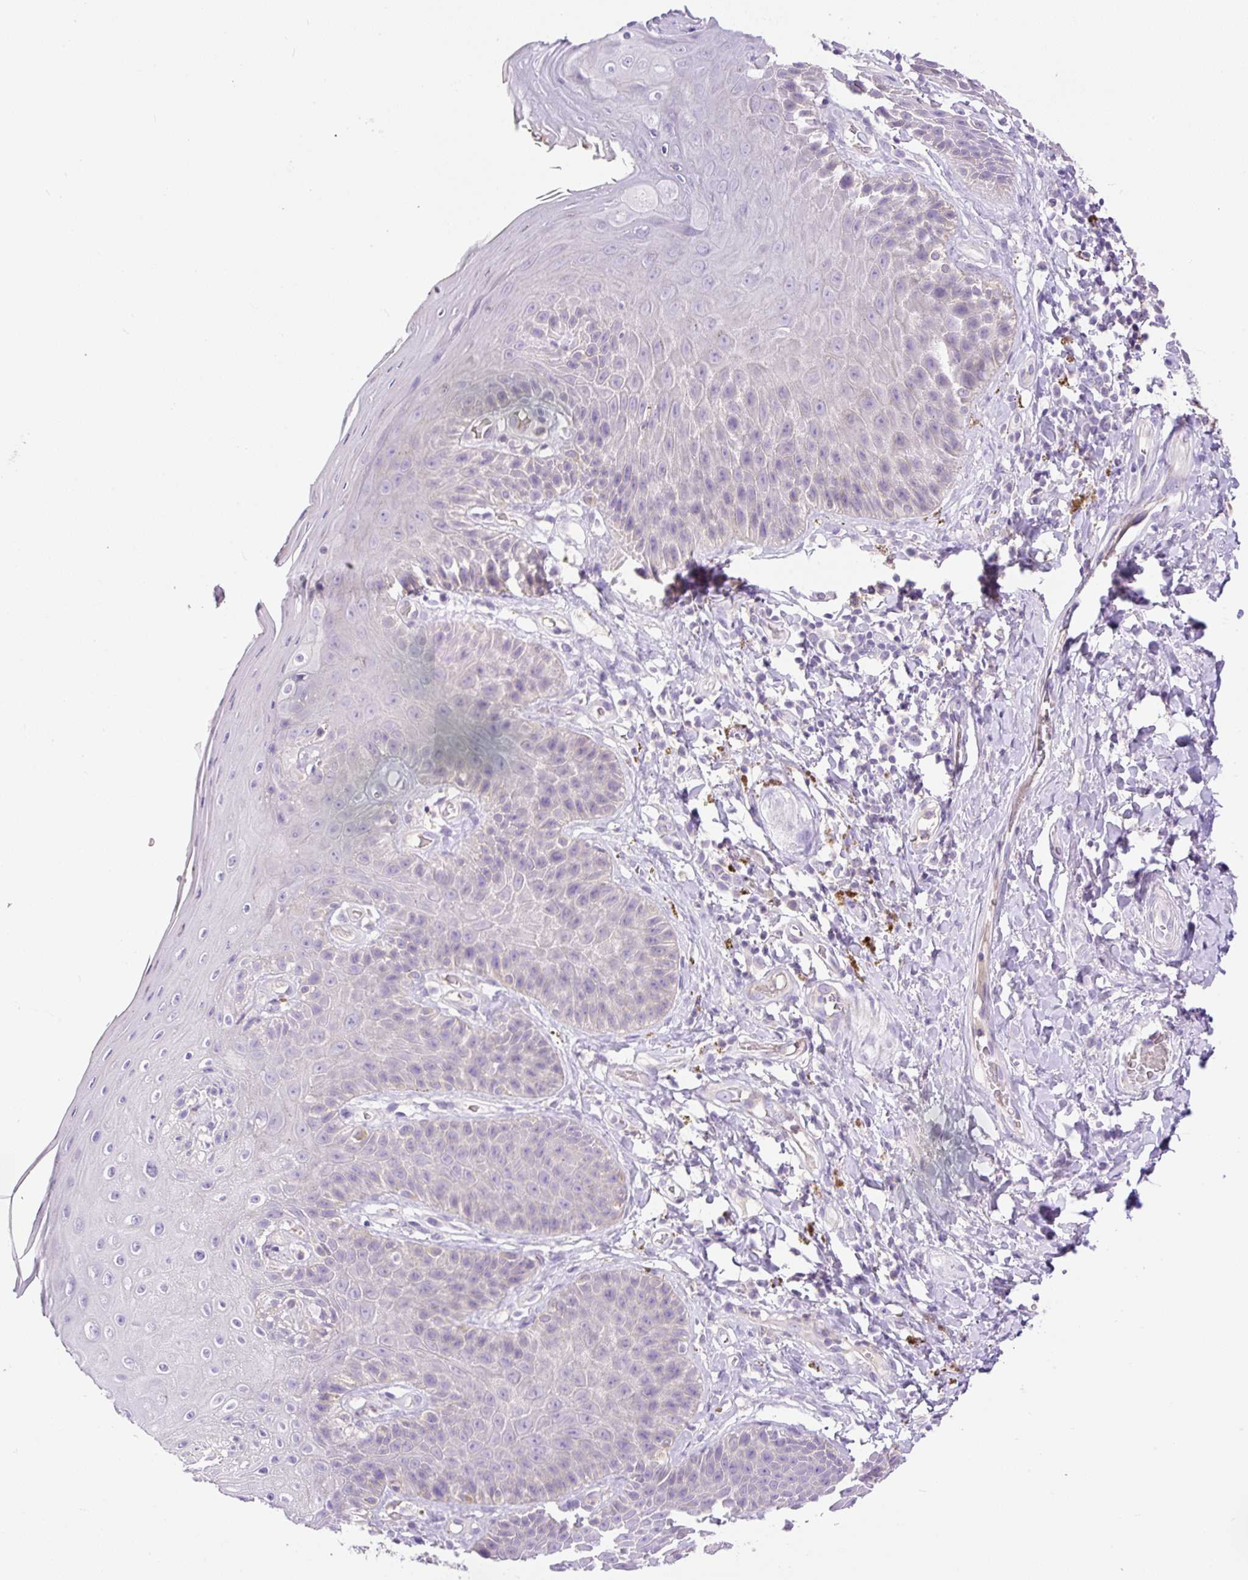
{"staining": {"intensity": "negative", "quantity": "none", "location": "none"}, "tissue": "skin", "cell_type": "Epidermal cells", "image_type": "normal", "snomed": [{"axis": "morphology", "description": "Normal tissue, NOS"}, {"axis": "topography", "description": "Anal"}, {"axis": "topography", "description": "Peripheral nerve tissue"}], "caption": "This micrograph is of normal skin stained with immunohistochemistry (IHC) to label a protein in brown with the nuclei are counter-stained blue. There is no expression in epidermal cells. The staining is performed using DAB brown chromogen with nuclei counter-stained in using hematoxylin.", "gene": "LHFPL5", "patient": {"sex": "male", "age": 53}}